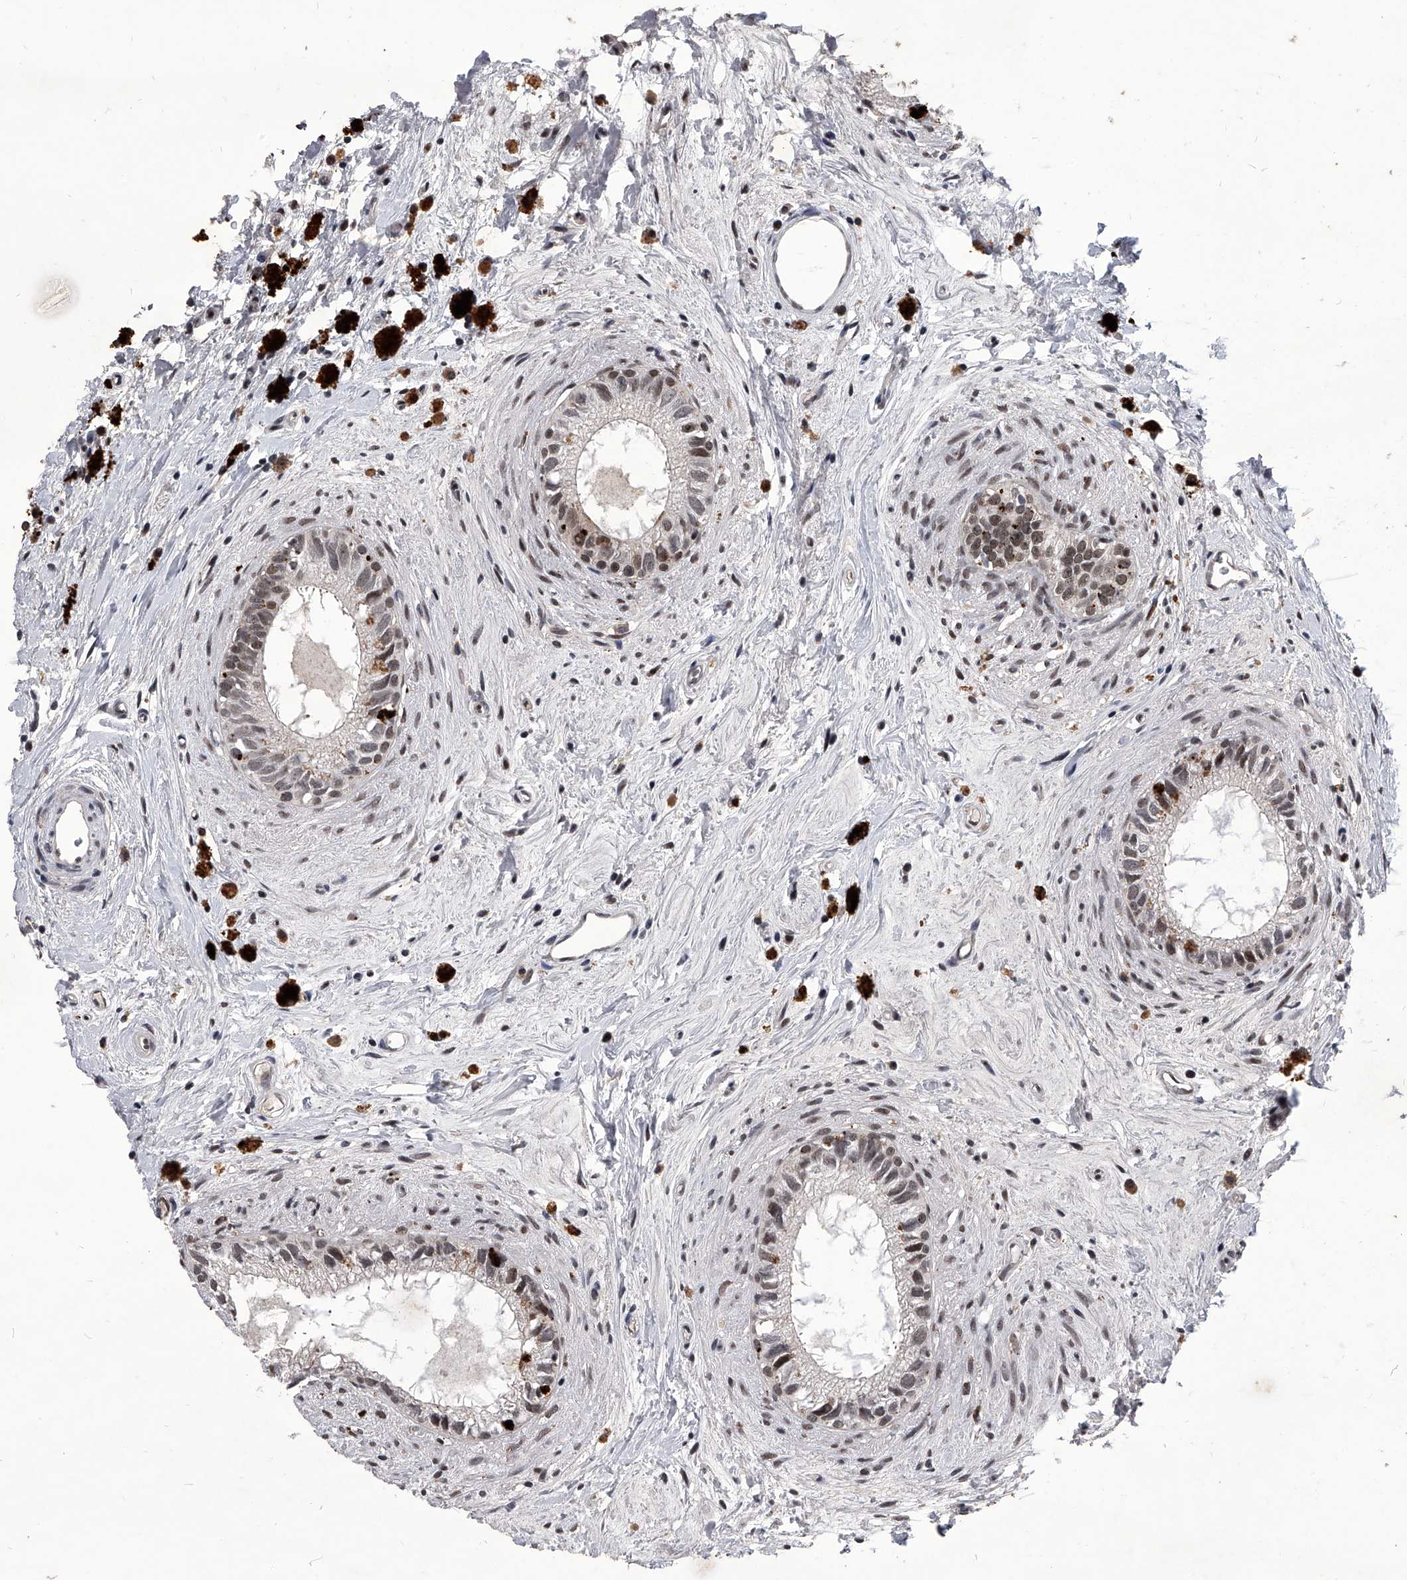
{"staining": {"intensity": "moderate", "quantity": "25%-75%", "location": "nuclear"}, "tissue": "epididymis", "cell_type": "Glandular cells", "image_type": "normal", "snomed": [{"axis": "morphology", "description": "Normal tissue, NOS"}, {"axis": "topography", "description": "Epididymis"}], "caption": "Immunohistochemical staining of benign human epididymis shows moderate nuclear protein expression in approximately 25%-75% of glandular cells.", "gene": "CMTR1", "patient": {"sex": "male", "age": 80}}